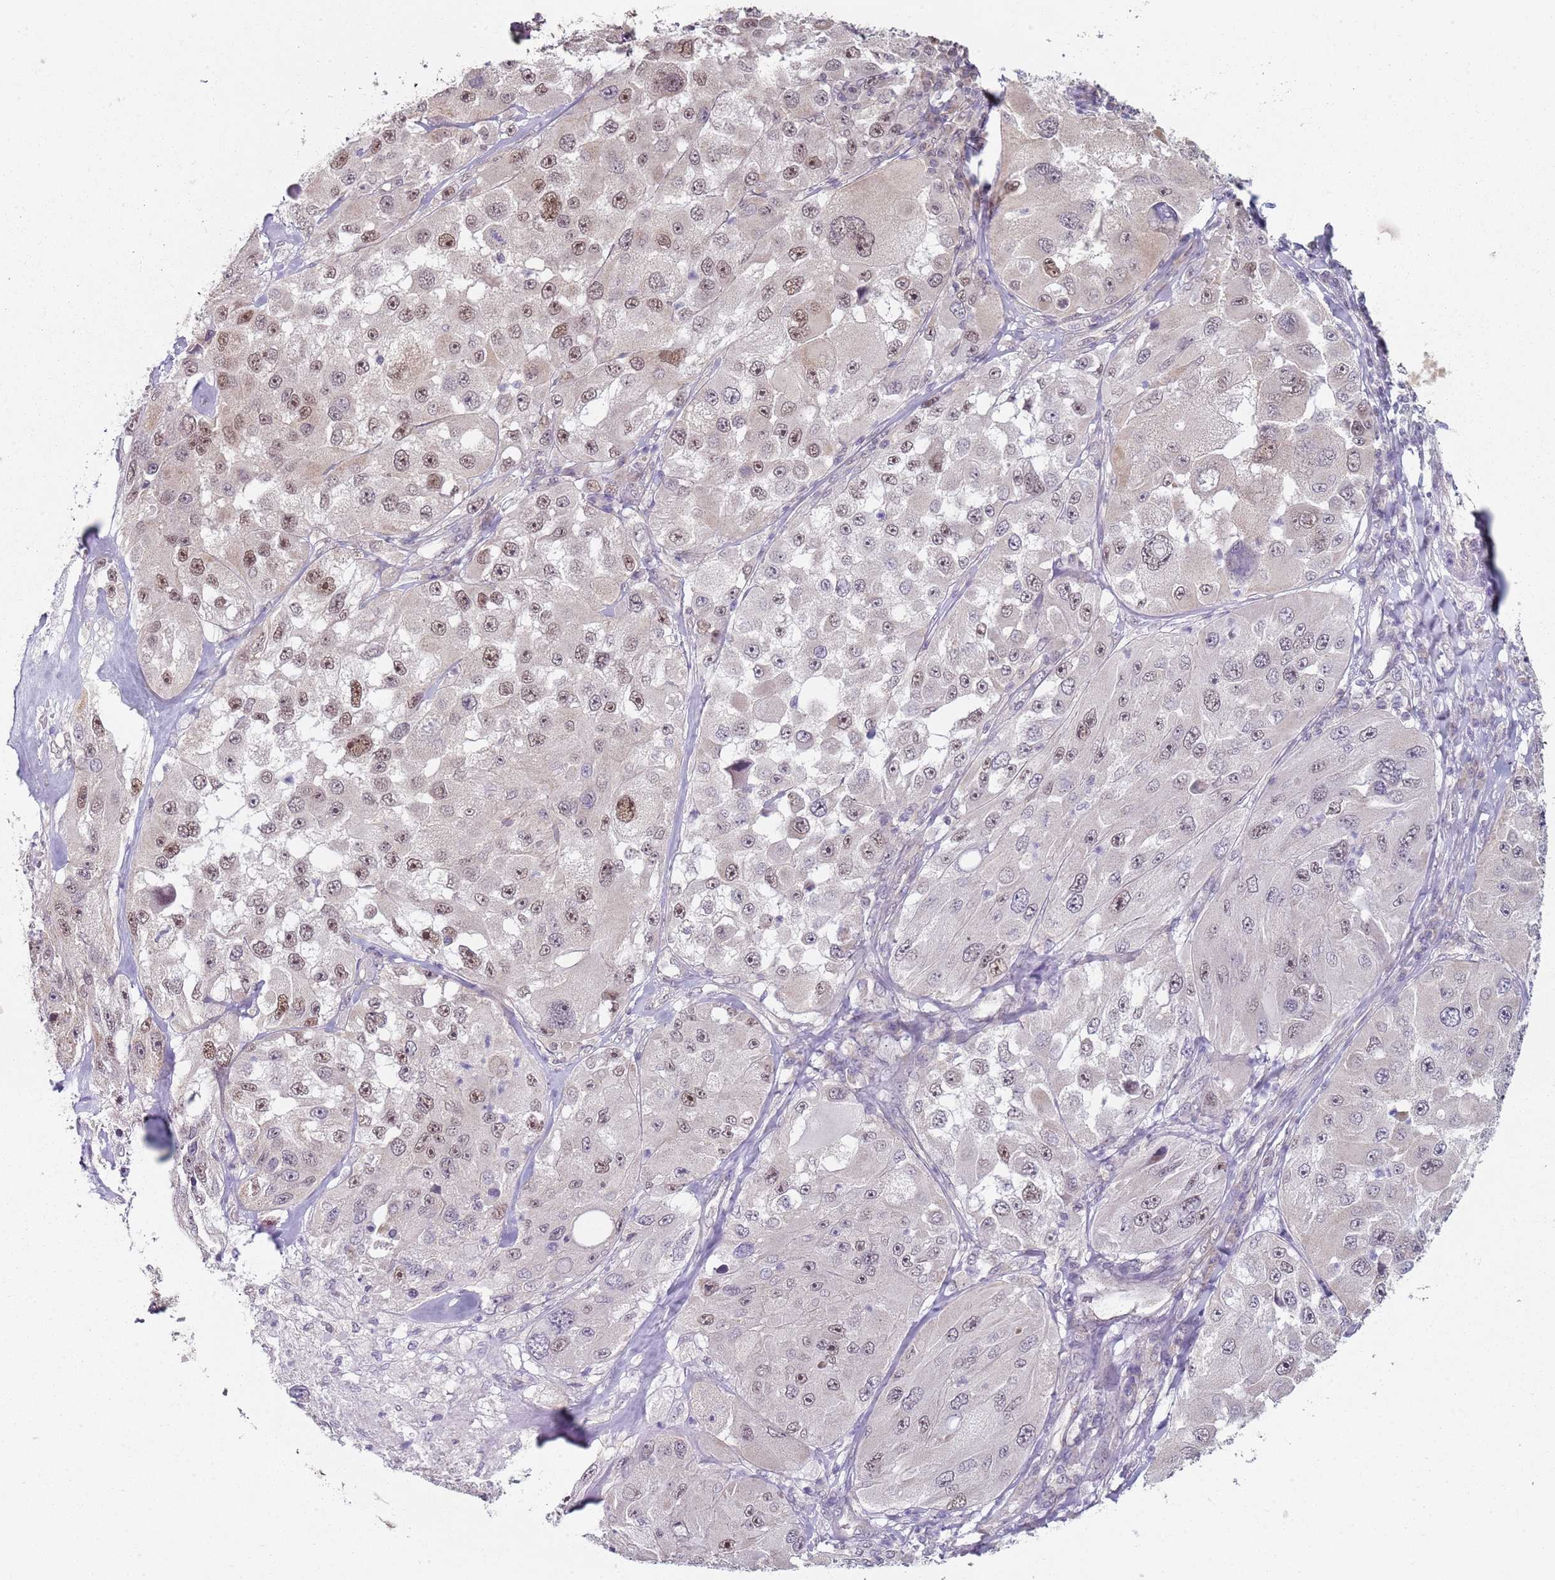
{"staining": {"intensity": "moderate", "quantity": "<25%", "location": "nuclear"}, "tissue": "melanoma", "cell_type": "Tumor cells", "image_type": "cancer", "snomed": [{"axis": "morphology", "description": "Malignant melanoma, Metastatic site"}, {"axis": "topography", "description": "Lymph node"}], "caption": "A low amount of moderate nuclear staining is present in approximately <25% of tumor cells in malignant melanoma (metastatic site) tissue. Using DAB (3,3'-diaminobenzidine) (brown) and hematoxylin (blue) stains, captured at high magnification using brightfield microscopy.", "gene": "SMARCAL1", "patient": {"sex": "male", "age": 62}}